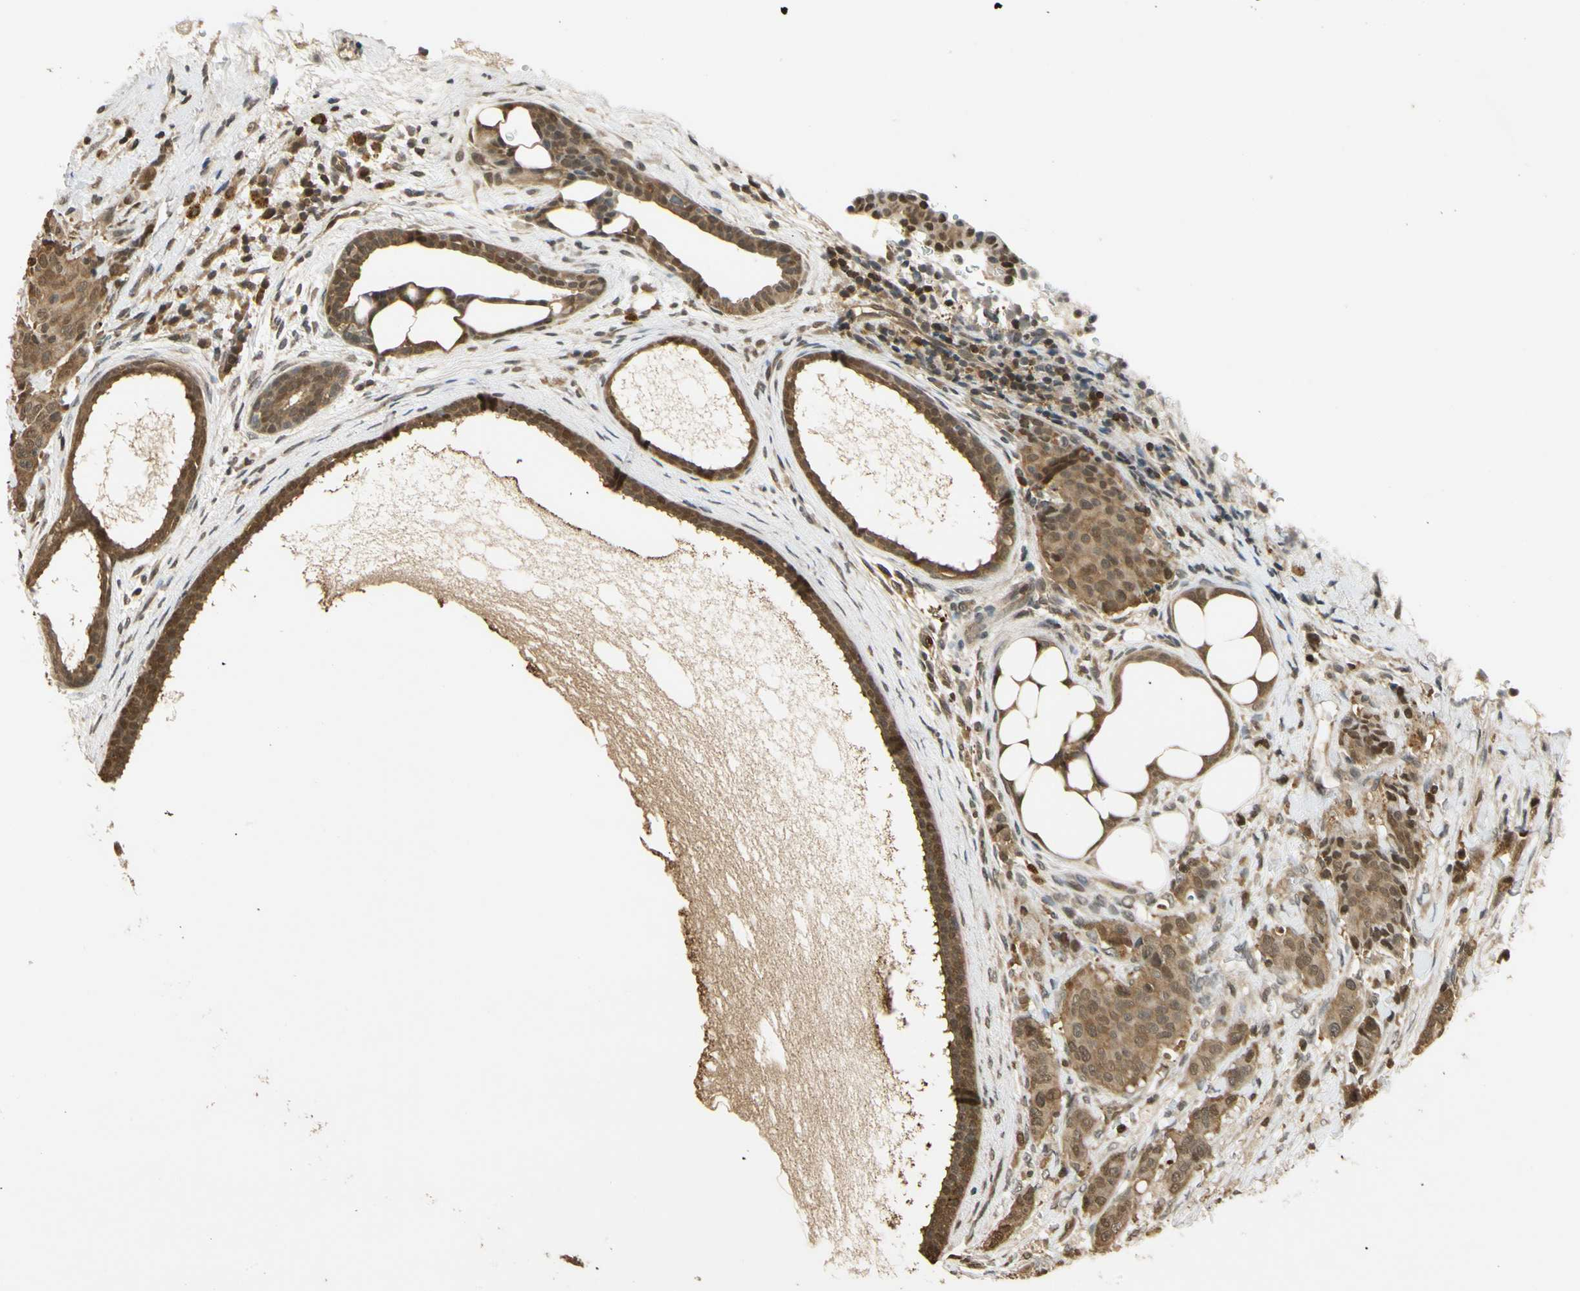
{"staining": {"intensity": "moderate", "quantity": ">75%", "location": "cytoplasmic/membranous"}, "tissue": "breast cancer", "cell_type": "Tumor cells", "image_type": "cancer", "snomed": [{"axis": "morphology", "description": "Duct carcinoma"}, {"axis": "topography", "description": "Breast"}], "caption": "DAB (3,3'-diaminobenzidine) immunohistochemical staining of breast cancer displays moderate cytoplasmic/membranous protein expression in about >75% of tumor cells.", "gene": "SOD1", "patient": {"sex": "female", "age": 40}}